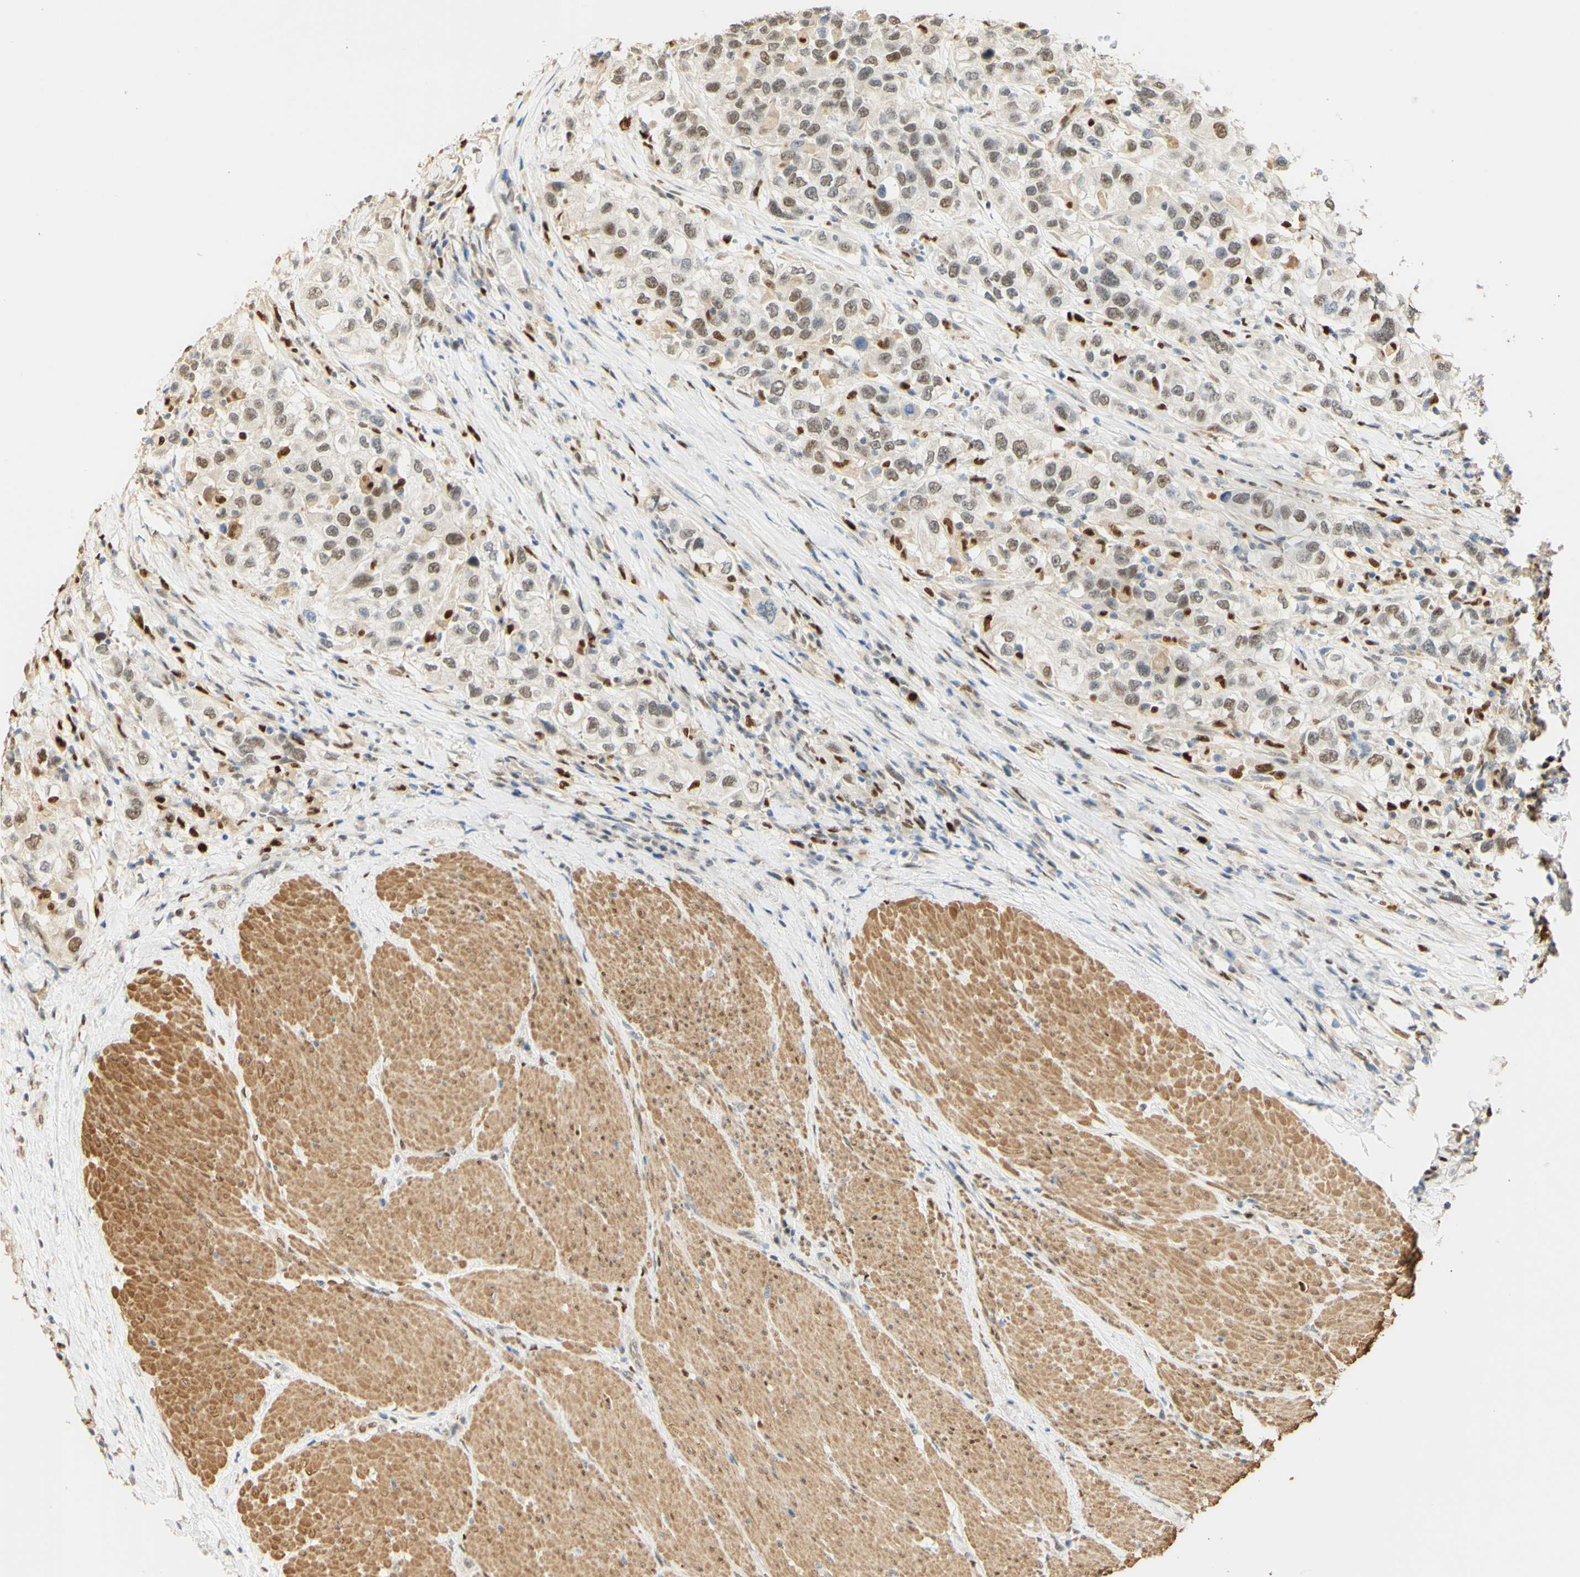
{"staining": {"intensity": "weak", "quantity": ">75%", "location": "nuclear"}, "tissue": "urothelial cancer", "cell_type": "Tumor cells", "image_type": "cancer", "snomed": [{"axis": "morphology", "description": "Urothelial carcinoma, High grade"}, {"axis": "topography", "description": "Urinary bladder"}], "caption": "Immunohistochemistry photomicrograph of human urothelial cancer stained for a protein (brown), which demonstrates low levels of weak nuclear positivity in approximately >75% of tumor cells.", "gene": "MAP3K4", "patient": {"sex": "female", "age": 80}}